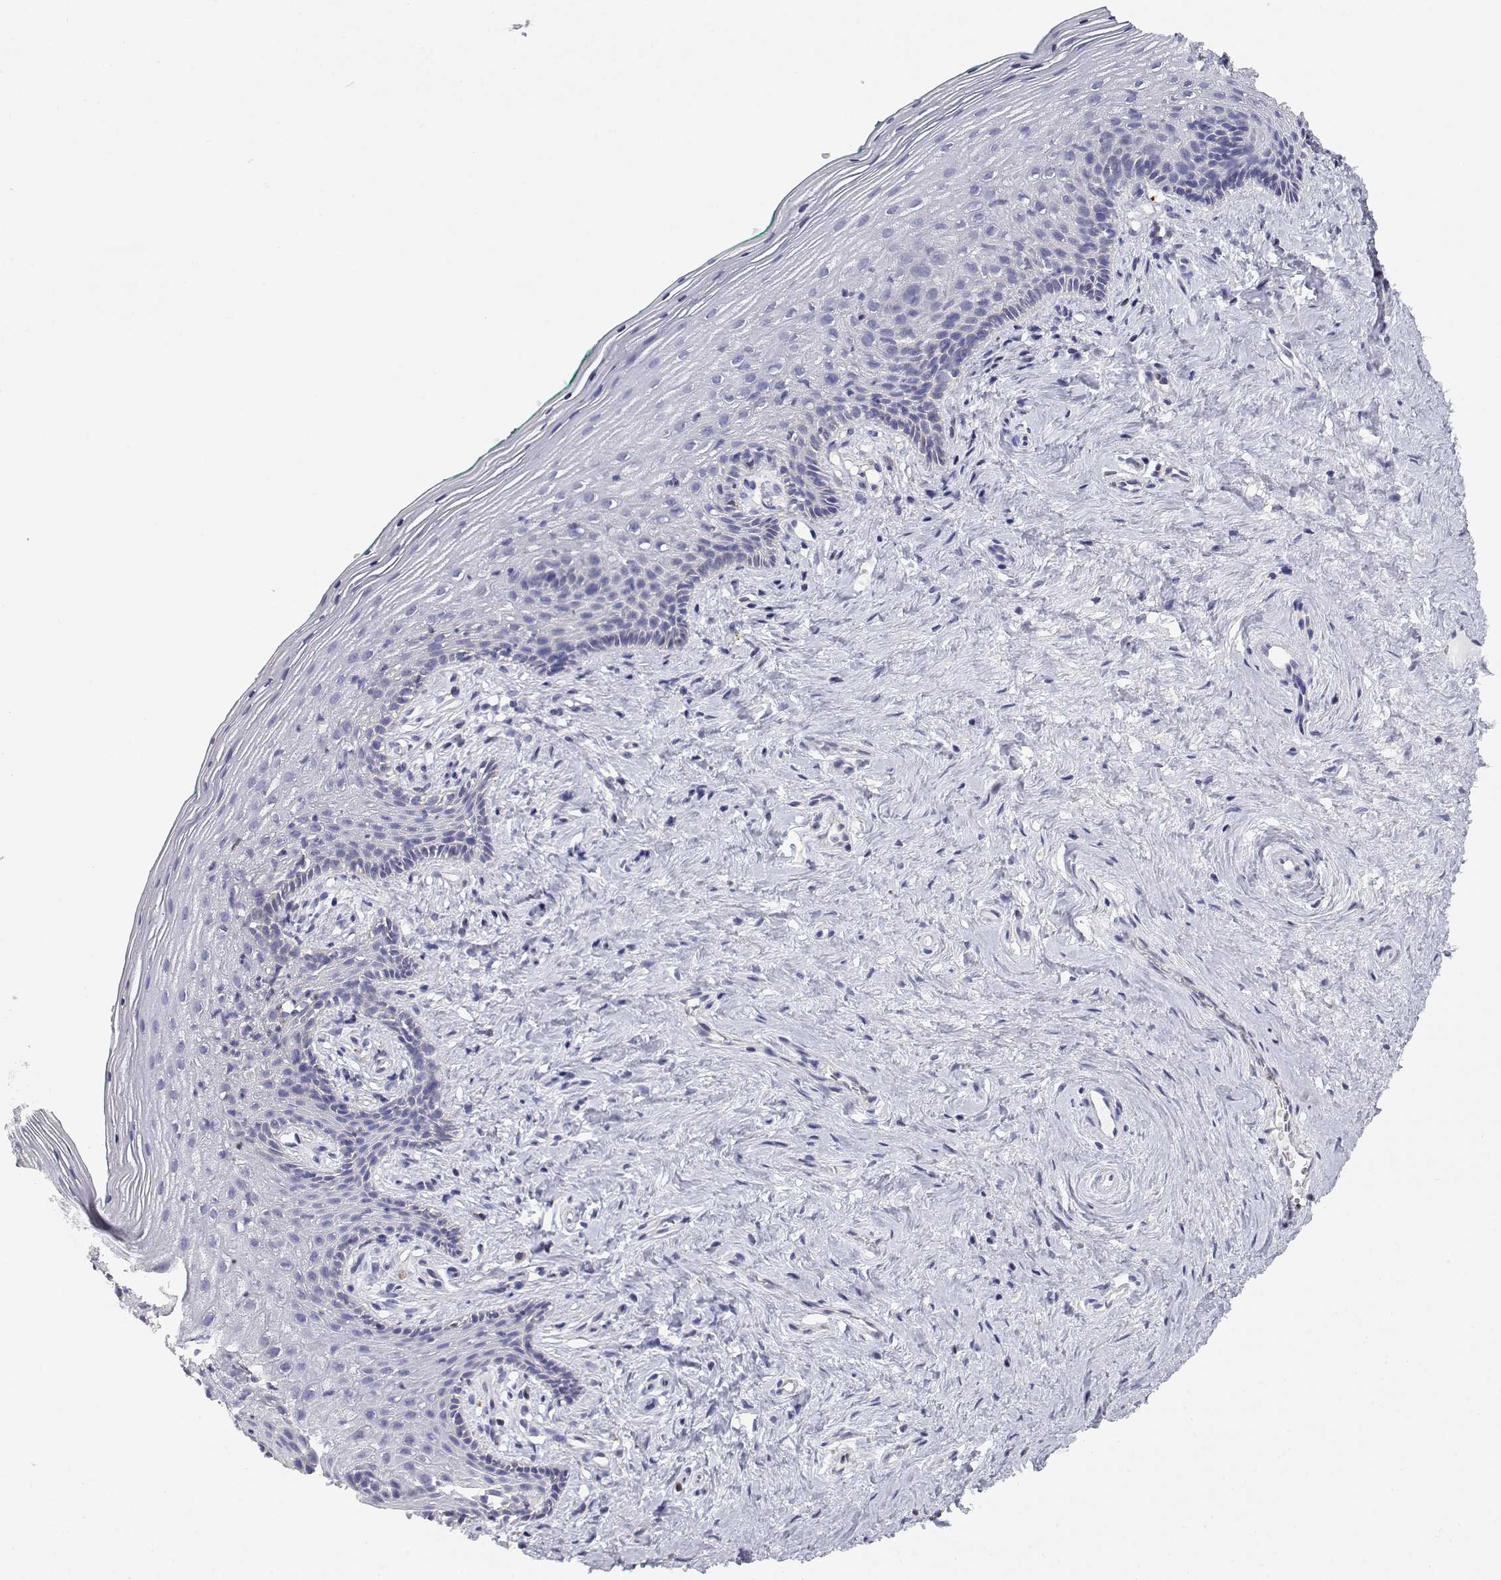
{"staining": {"intensity": "negative", "quantity": "none", "location": "none"}, "tissue": "vagina", "cell_type": "Squamous epithelial cells", "image_type": "normal", "snomed": [{"axis": "morphology", "description": "Normal tissue, NOS"}, {"axis": "topography", "description": "Vagina"}], "caption": "A high-resolution image shows immunohistochemistry staining of benign vagina, which reveals no significant staining in squamous epithelial cells. Nuclei are stained in blue.", "gene": "ADA", "patient": {"sex": "female", "age": 45}}